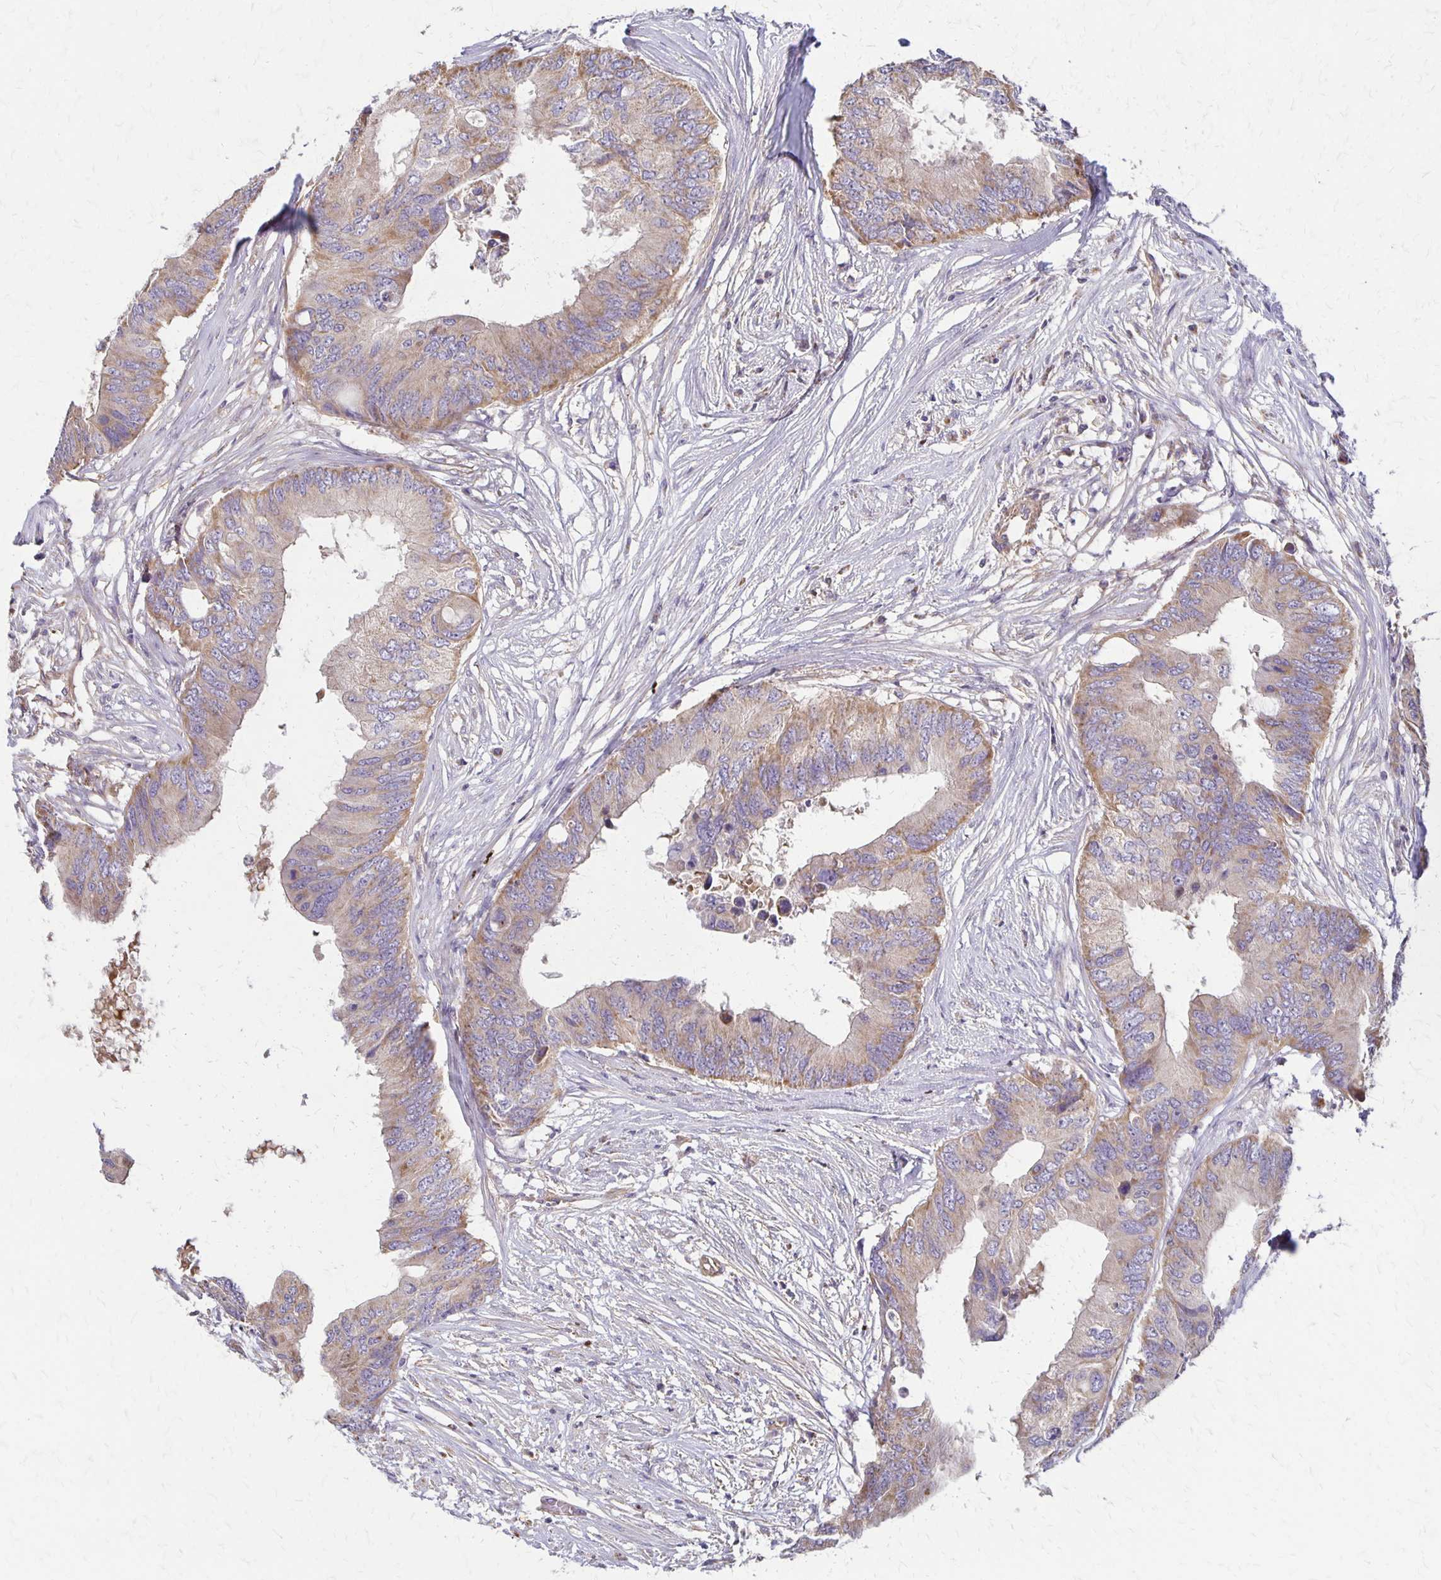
{"staining": {"intensity": "weak", "quantity": ">75%", "location": "cytoplasmic/membranous"}, "tissue": "colorectal cancer", "cell_type": "Tumor cells", "image_type": "cancer", "snomed": [{"axis": "morphology", "description": "Adenocarcinoma, NOS"}, {"axis": "topography", "description": "Colon"}], "caption": "Immunohistochemistry (IHC) (DAB (3,3'-diaminobenzidine)) staining of colorectal cancer (adenocarcinoma) demonstrates weak cytoplasmic/membranous protein positivity in about >75% of tumor cells.", "gene": "EIF4EBP2", "patient": {"sex": "male", "age": 71}}